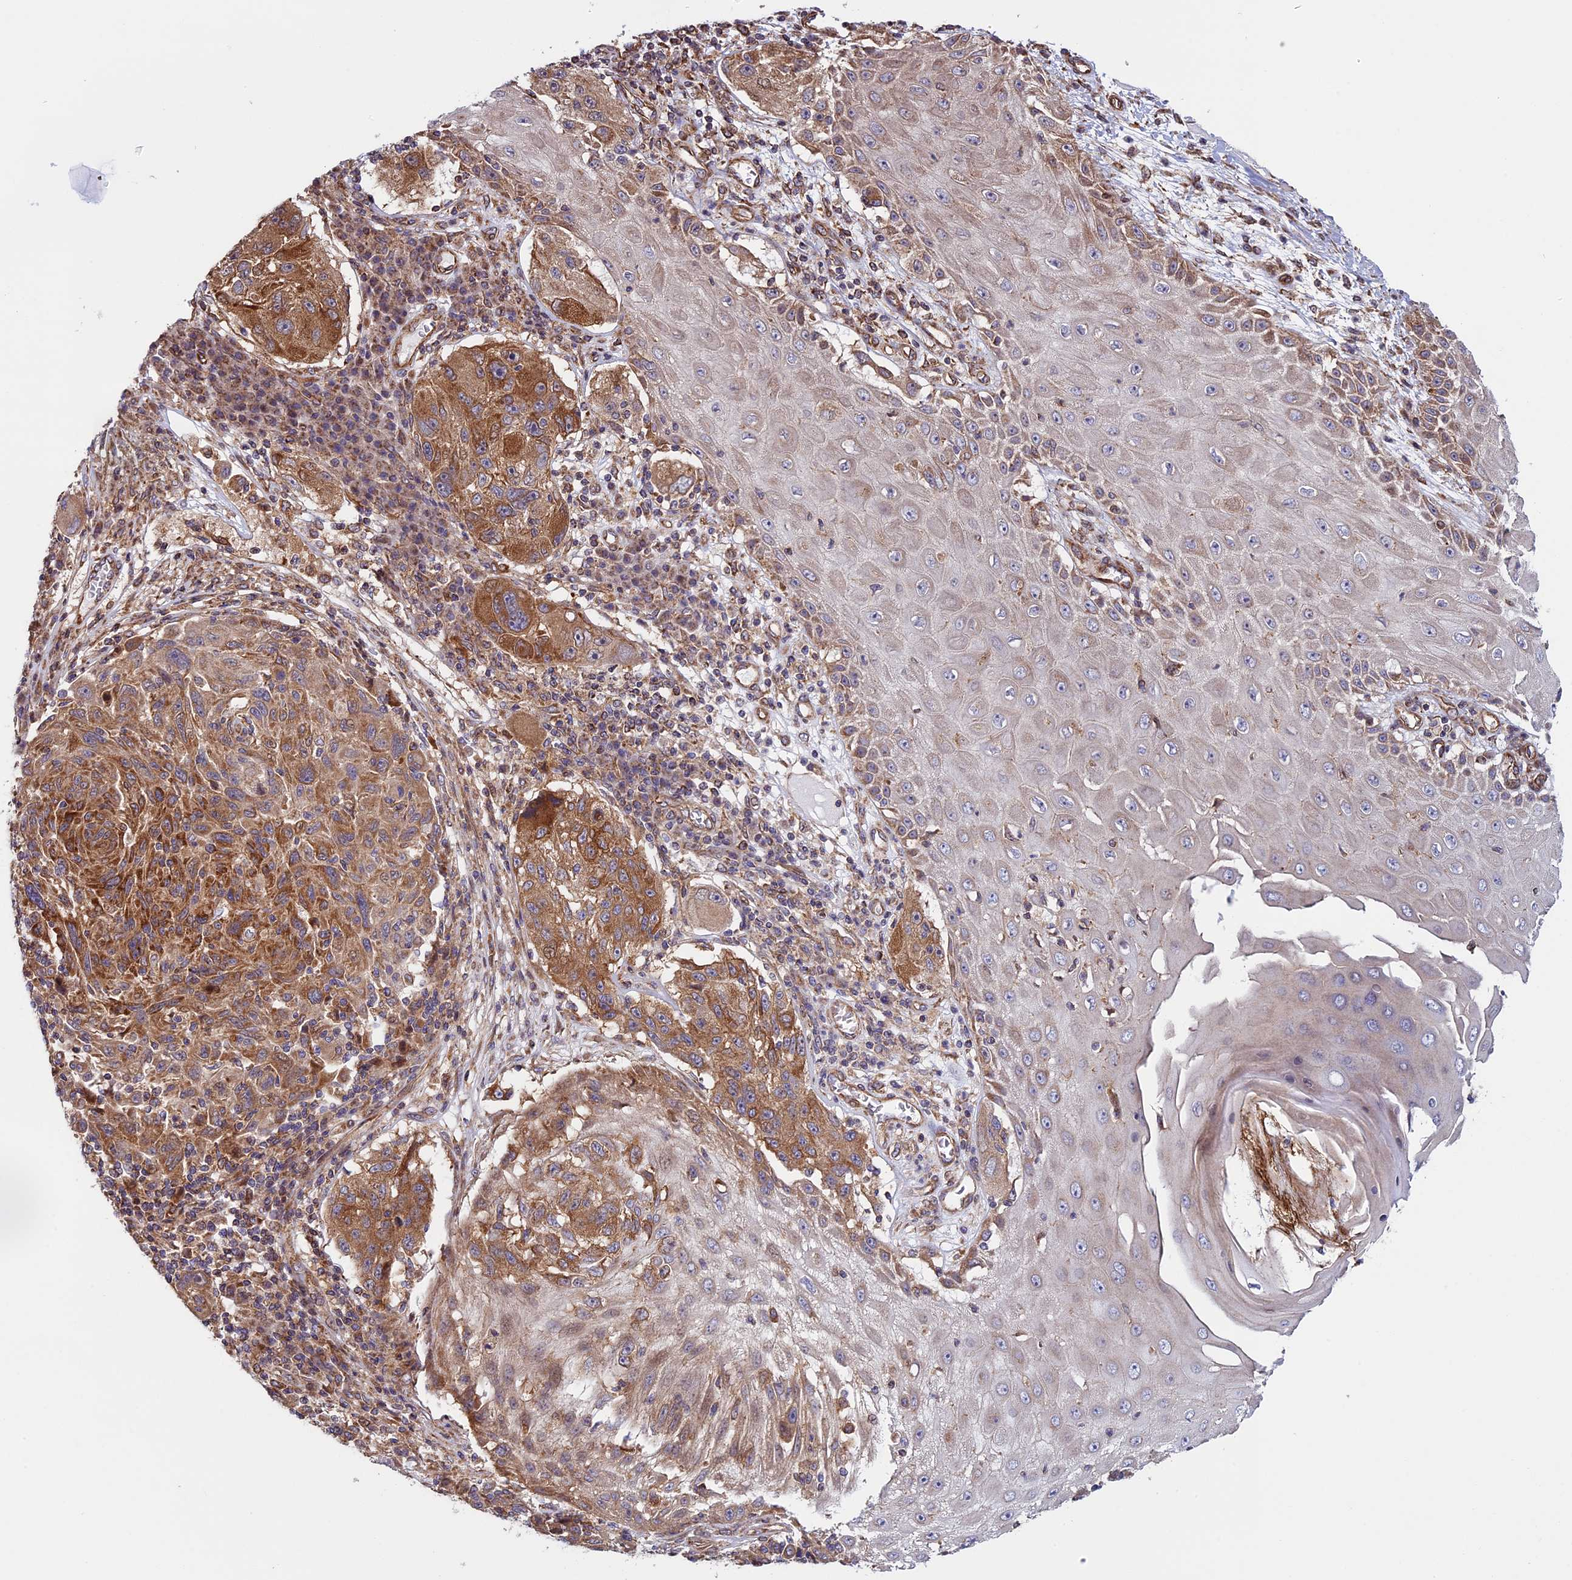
{"staining": {"intensity": "strong", "quantity": ">75%", "location": "cytoplasmic/membranous"}, "tissue": "melanoma", "cell_type": "Tumor cells", "image_type": "cancer", "snomed": [{"axis": "morphology", "description": "Malignant melanoma, NOS"}, {"axis": "topography", "description": "Skin"}], "caption": "About >75% of tumor cells in malignant melanoma reveal strong cytoplasmic/membranous protein positivity as visualized by brown immunohistochemical staining.", "gene": "CCDC8", "patient": {"sex": "male", "age": 53}}